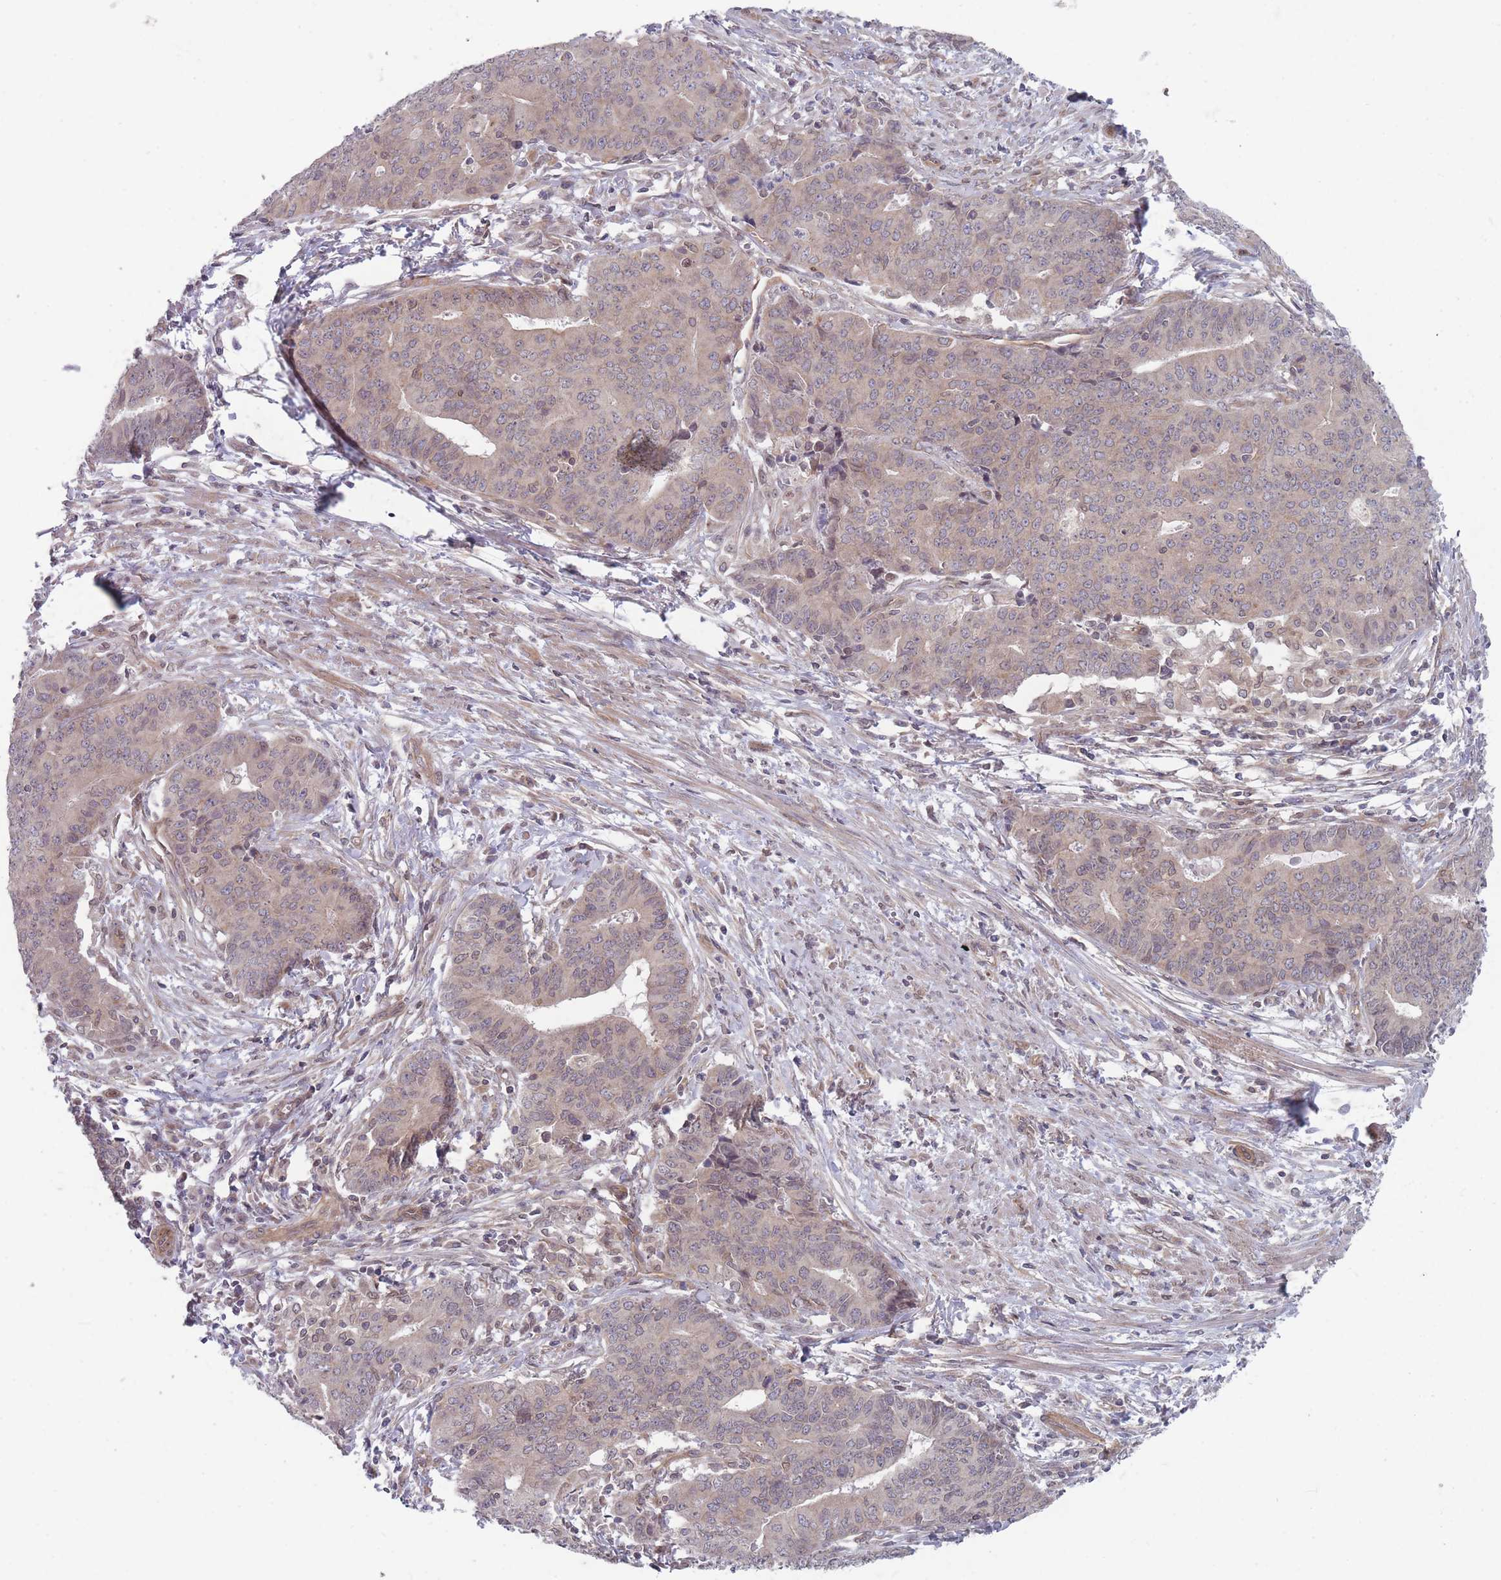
{"staining": {"intensity": "weak", "quantity": "25%-75%", "location": "cytoplasmic/membranous,nuclear"}, "tissue": "endometrial cancer", "cell_type": "Tumor cells", "image_type": "cancer", "snomed": [{"axis": "morphology", "description": "Adenocarcinoma, NOS"}, {"axis": "topography", "description": "Endometrium"}], "caption": "This micrograph exhibits immunohistochemistry (IHC) staining of human endometrial adenocarcinoma, with low weak cytoplasmic/membranous and nuclear expression in about 25%-75% of tumor cells.", "gene": "VRK2", "patient": {"sex": "female", "age": 59}}